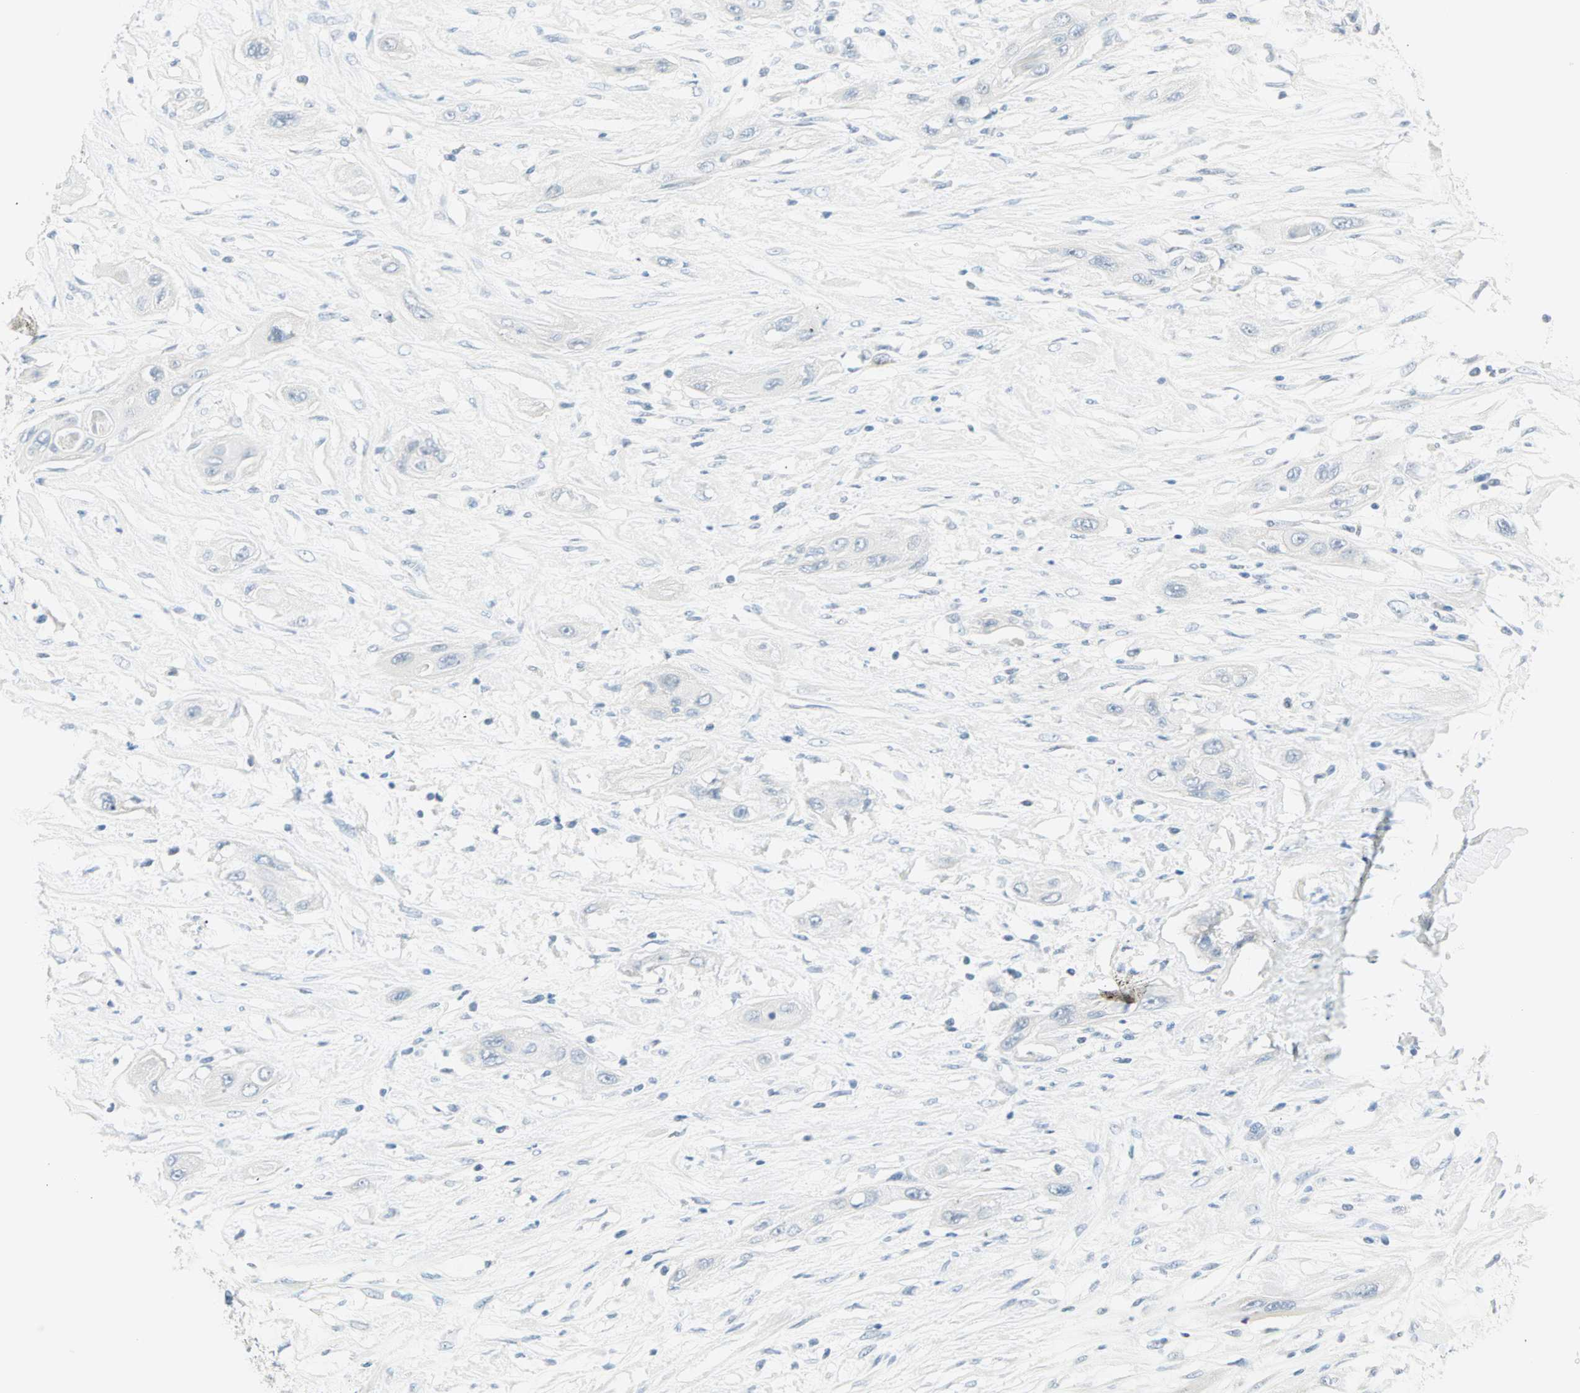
{"staining": {"intensity": "negative", "quantity": "none", "location": "none"}, "tissue": "lung cancer", "cell_type": "Tumor cells", "image_type": "cancer", "snomed": [{"axis": "morphology", "description": "Squamous cell carcinoma, NOS"}, {"axis": "topography", "description": "Lung"}], "caption": "A histopathology image of squamous cell carcinoma (lung) stained for a protein shows no brown staining in tumor cells.", "gene": "SULT1C2", "patient": {"sex": "female", "age": 47}}